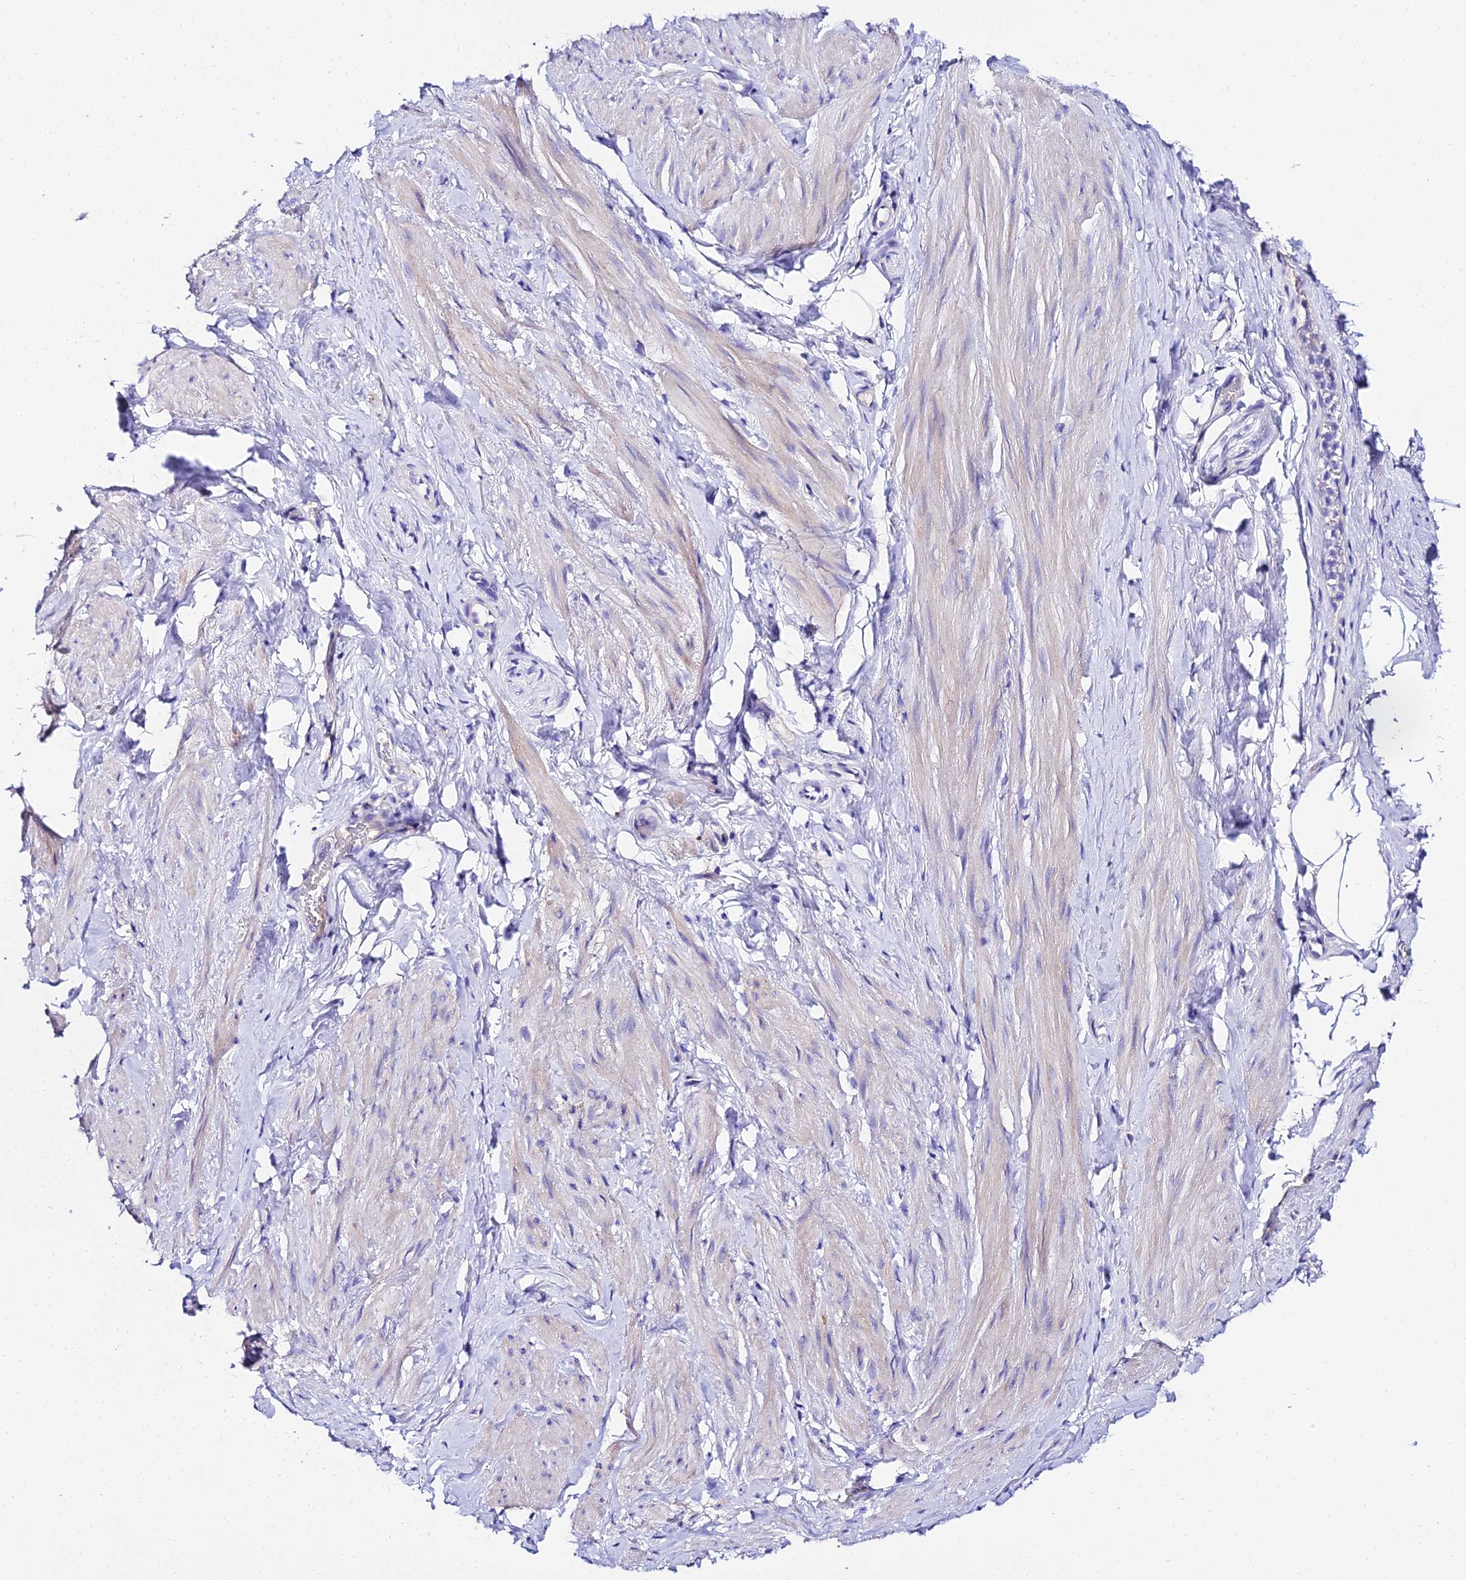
{"staining": {"intensity": "weak", "quantity": "<25%", "location": "cytoplasmic/membranous"}, "tissue": "smooth muscle", "cell_type": "Smooth muscle cells", "image_type": "normal", "snomed": [{"axis": "morphology", "description": "Normal tissue, NOS"}, {"axis": "topography", "description": "Smooth muscle"}, {"axis": "topography", "description": "Peripheral nerve tissue"}], "caption": "Immunohistochemistry (IHC) micrograph of normal smooth muscle stained for a protein (brown), which displays no expression in smooth muscle cells.", "gene": "TMEM117", "patient": {"sex": "male", "age": 69}}